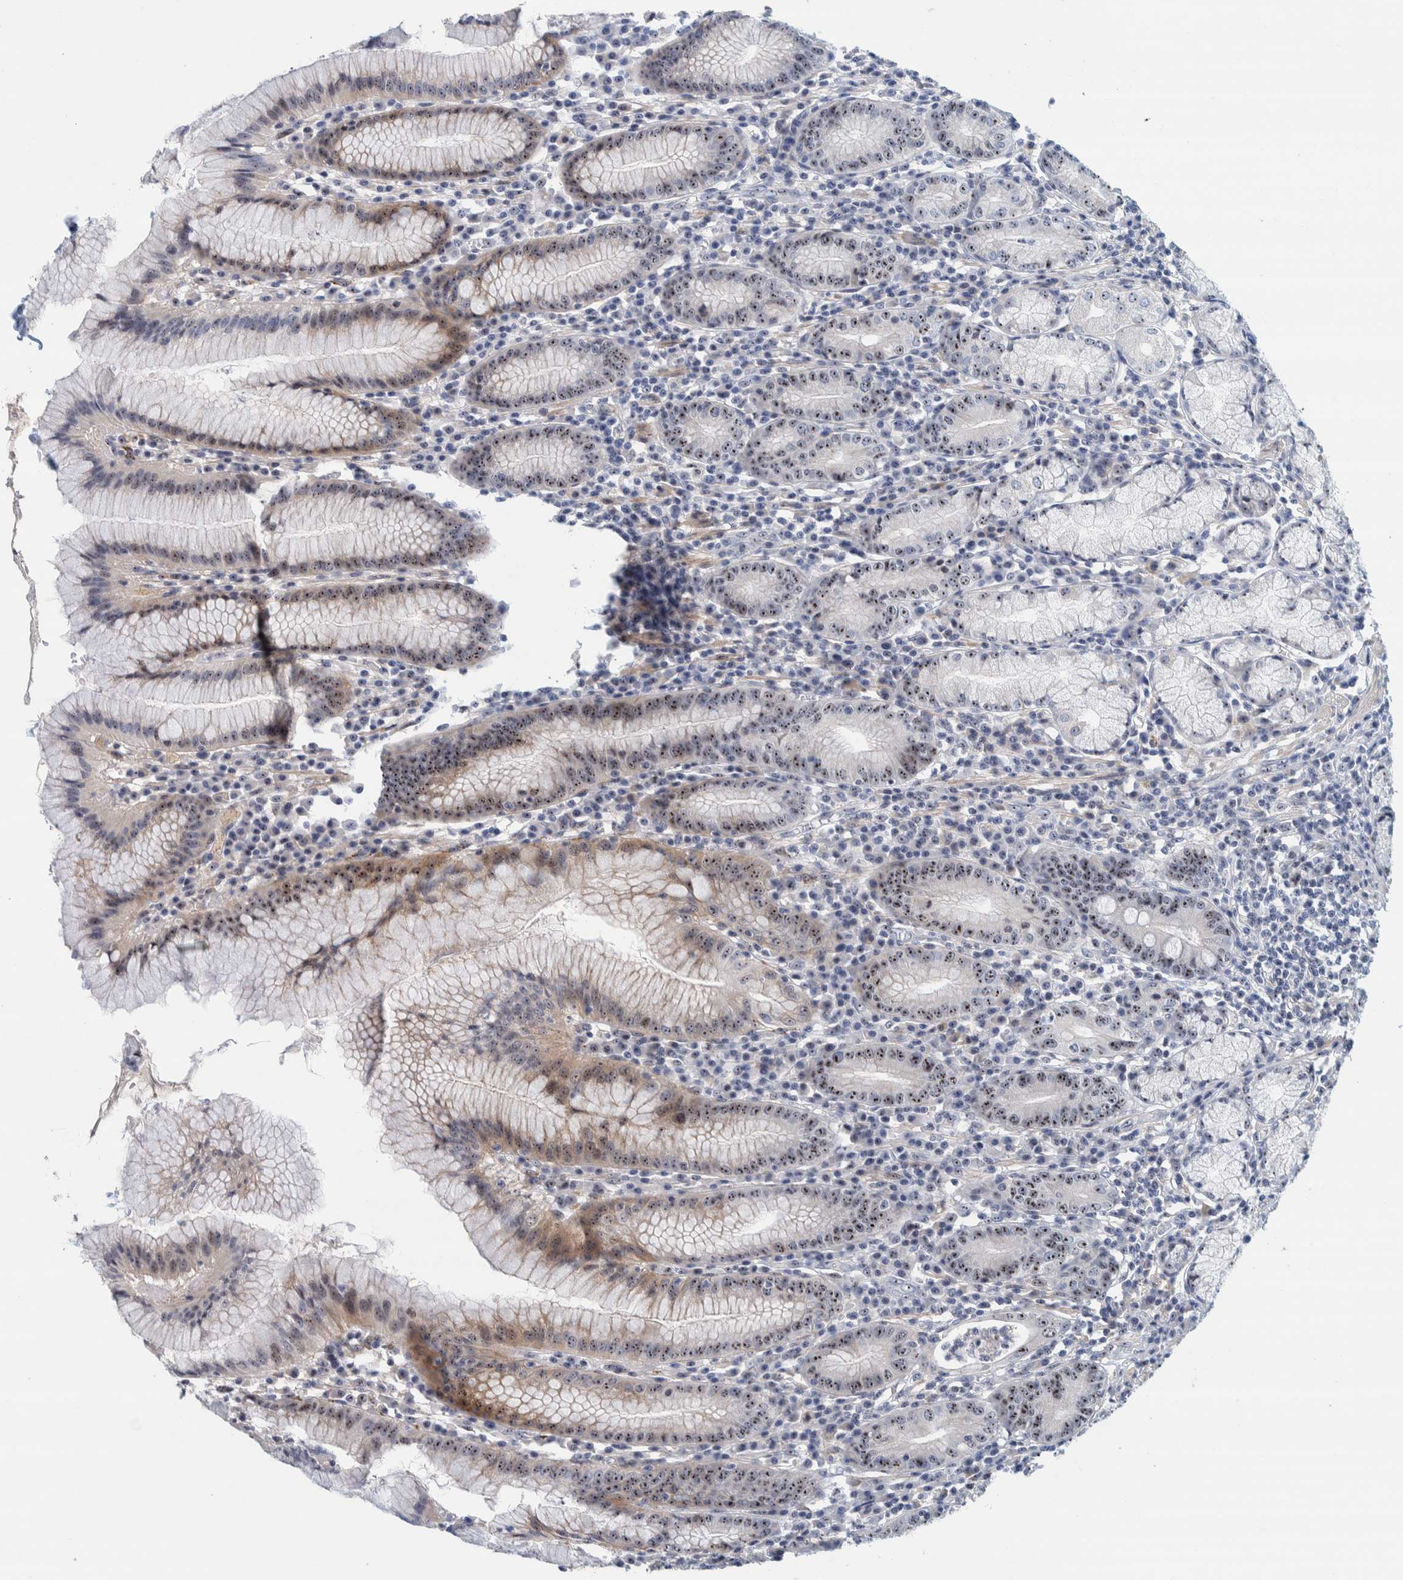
{"staining": {"intensity": "strong", "quantity": "25%-75%", "location": "cytoplasmic/membranous,nuclear"}, "tissue": "stomach", "cell_type": "Glandular cells", "image_type": "normal", "snomed": [{"axis": "morphology", "description": "Normal tissue, NOS"}, {"axis": "topography", "description": "Stomach"}], "caption": "Protein expression analysis of normal stomach displays strong cytoplasmic/membranous,nuclear positivity in approximately 25%-75% of glandular cells. (DAB (3,3'-diaminobenzidine) IHC with brightfield microscopy, high magnification).", "gene": "NOL11", "patient": {"sex": "male", "age": 55}}